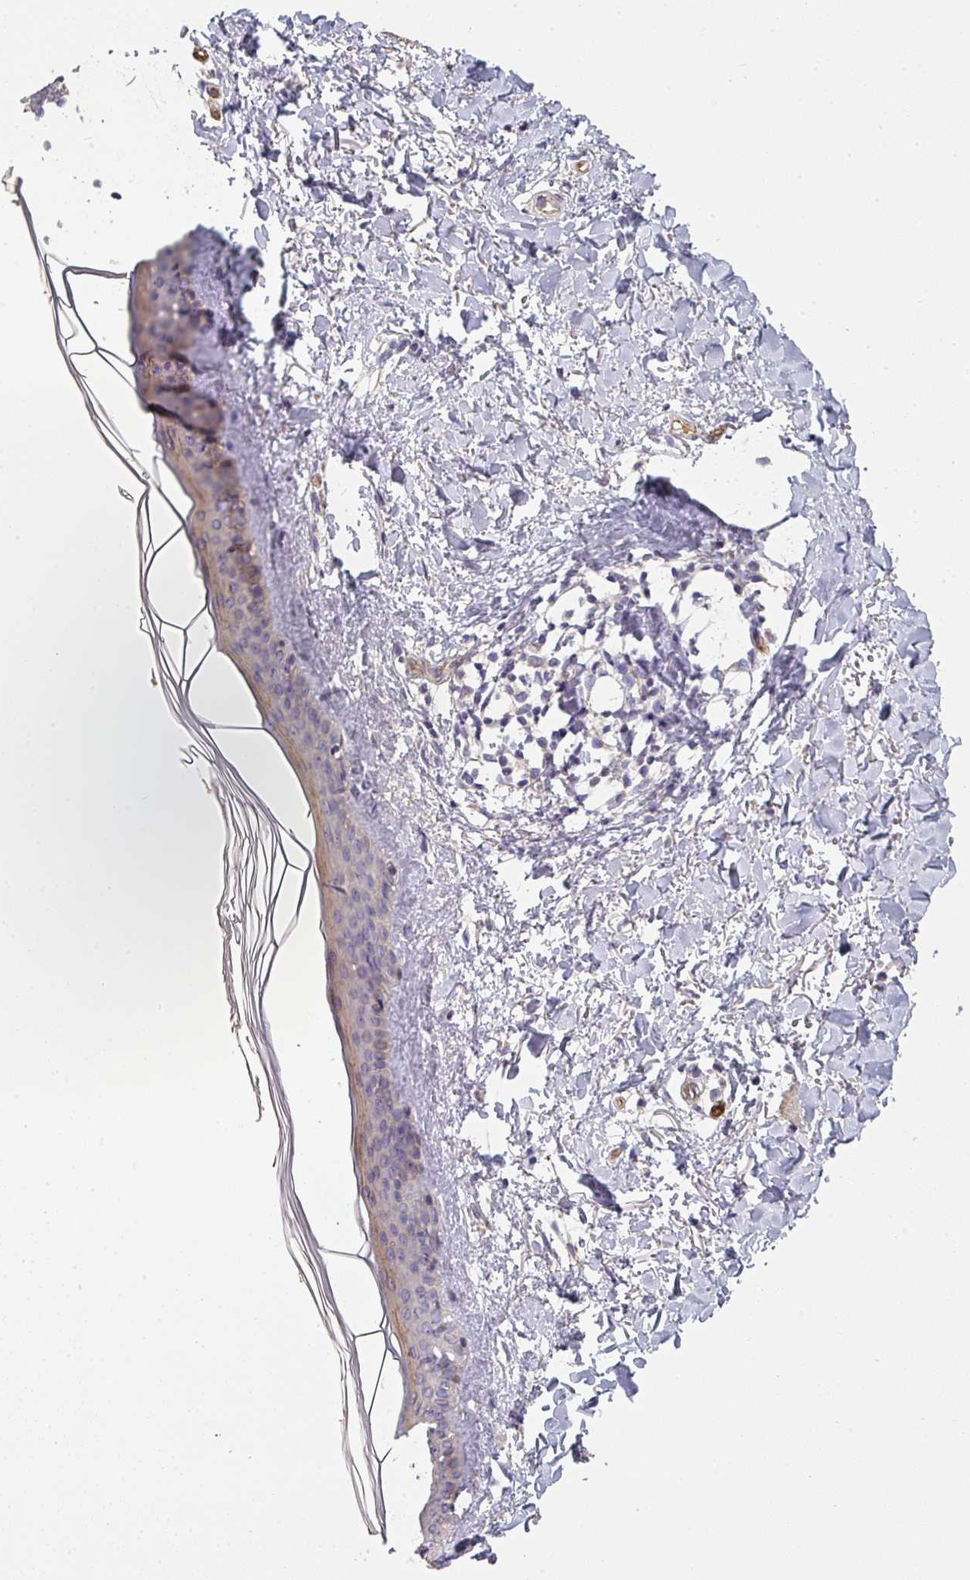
{"staining": {"intensity": "negative", "quantity": "none", "location": "none"}, "tissue": "skin", "cell_type": "Fibroblasts", "image_type": "normal", "snomed": [{"axis": "morphology", "description": "Normal tissue, NOS"}, {"axis": "topography", "description": "Skin"}], "caption": "DAB (3,3'-diaminobenzidine) immunohistochemical staining of normal human skin displays no significant positivity in fibroblasts.", "gene": "PCDH1", "patient": {"sex": "female", "age": 58}}